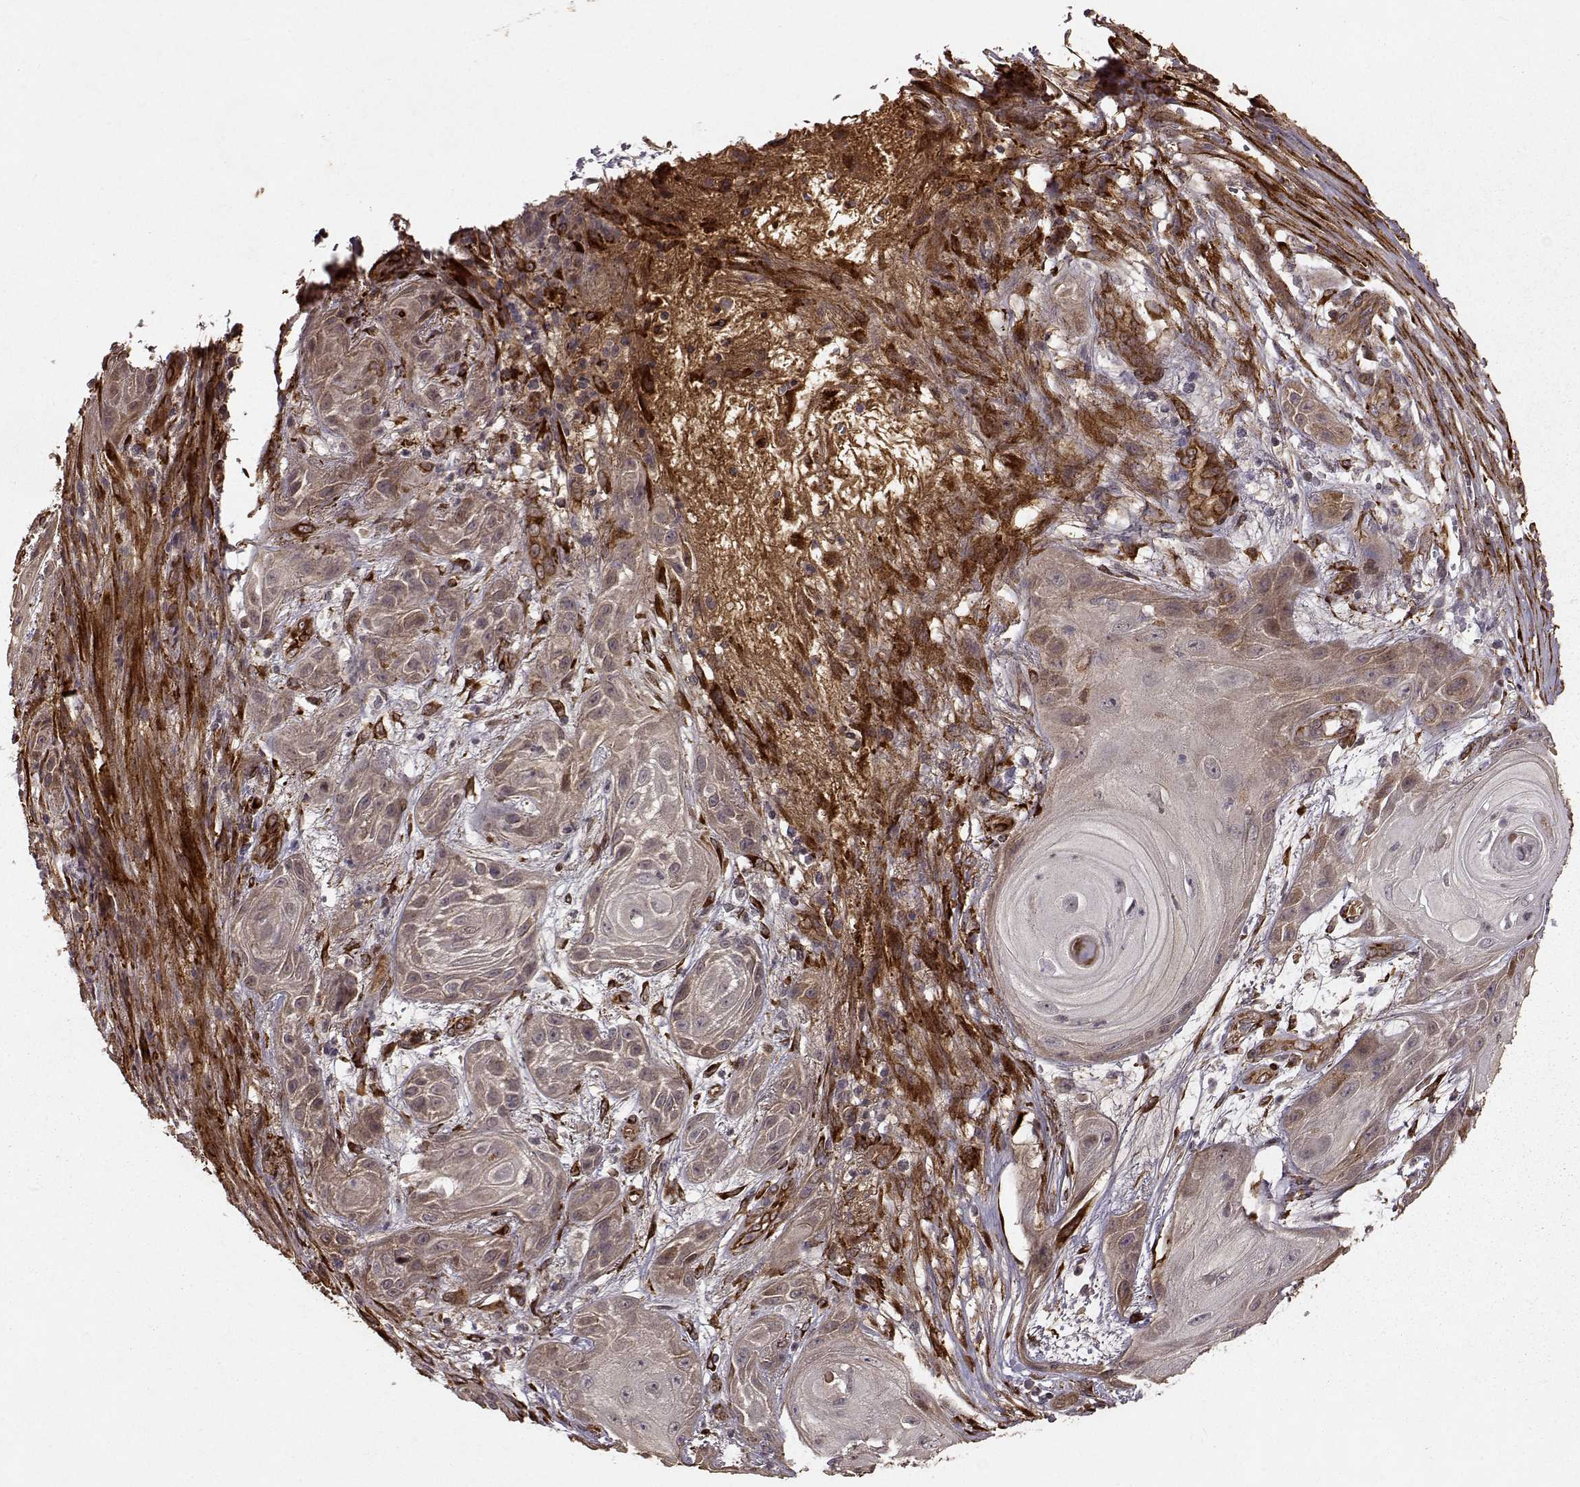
{"staining": {"intensity": "moderate", "quantity": "<25%", "location": "cytoplasmic/membranous"}, "tissue": "skin cancer", "cell_type": "Tumor cells", "image_type": "cancer", "snomed": [{"axis": "morphology", "description": "Squamous cell carcinoma, NOS"}, {"axis": "topography", "description": "Skin"}], "caption": "Immunohistochemical staining of squamous cell carcinoma (skin) exhibits low levels of moderate cytoplasmic/membranous protein positivity in about <25% of tumor cells. The protein is shown in brown color, while the nuclei are stained blue.", "gene": "FSTL1", "patient": {"sex": "male", "age": 62}}